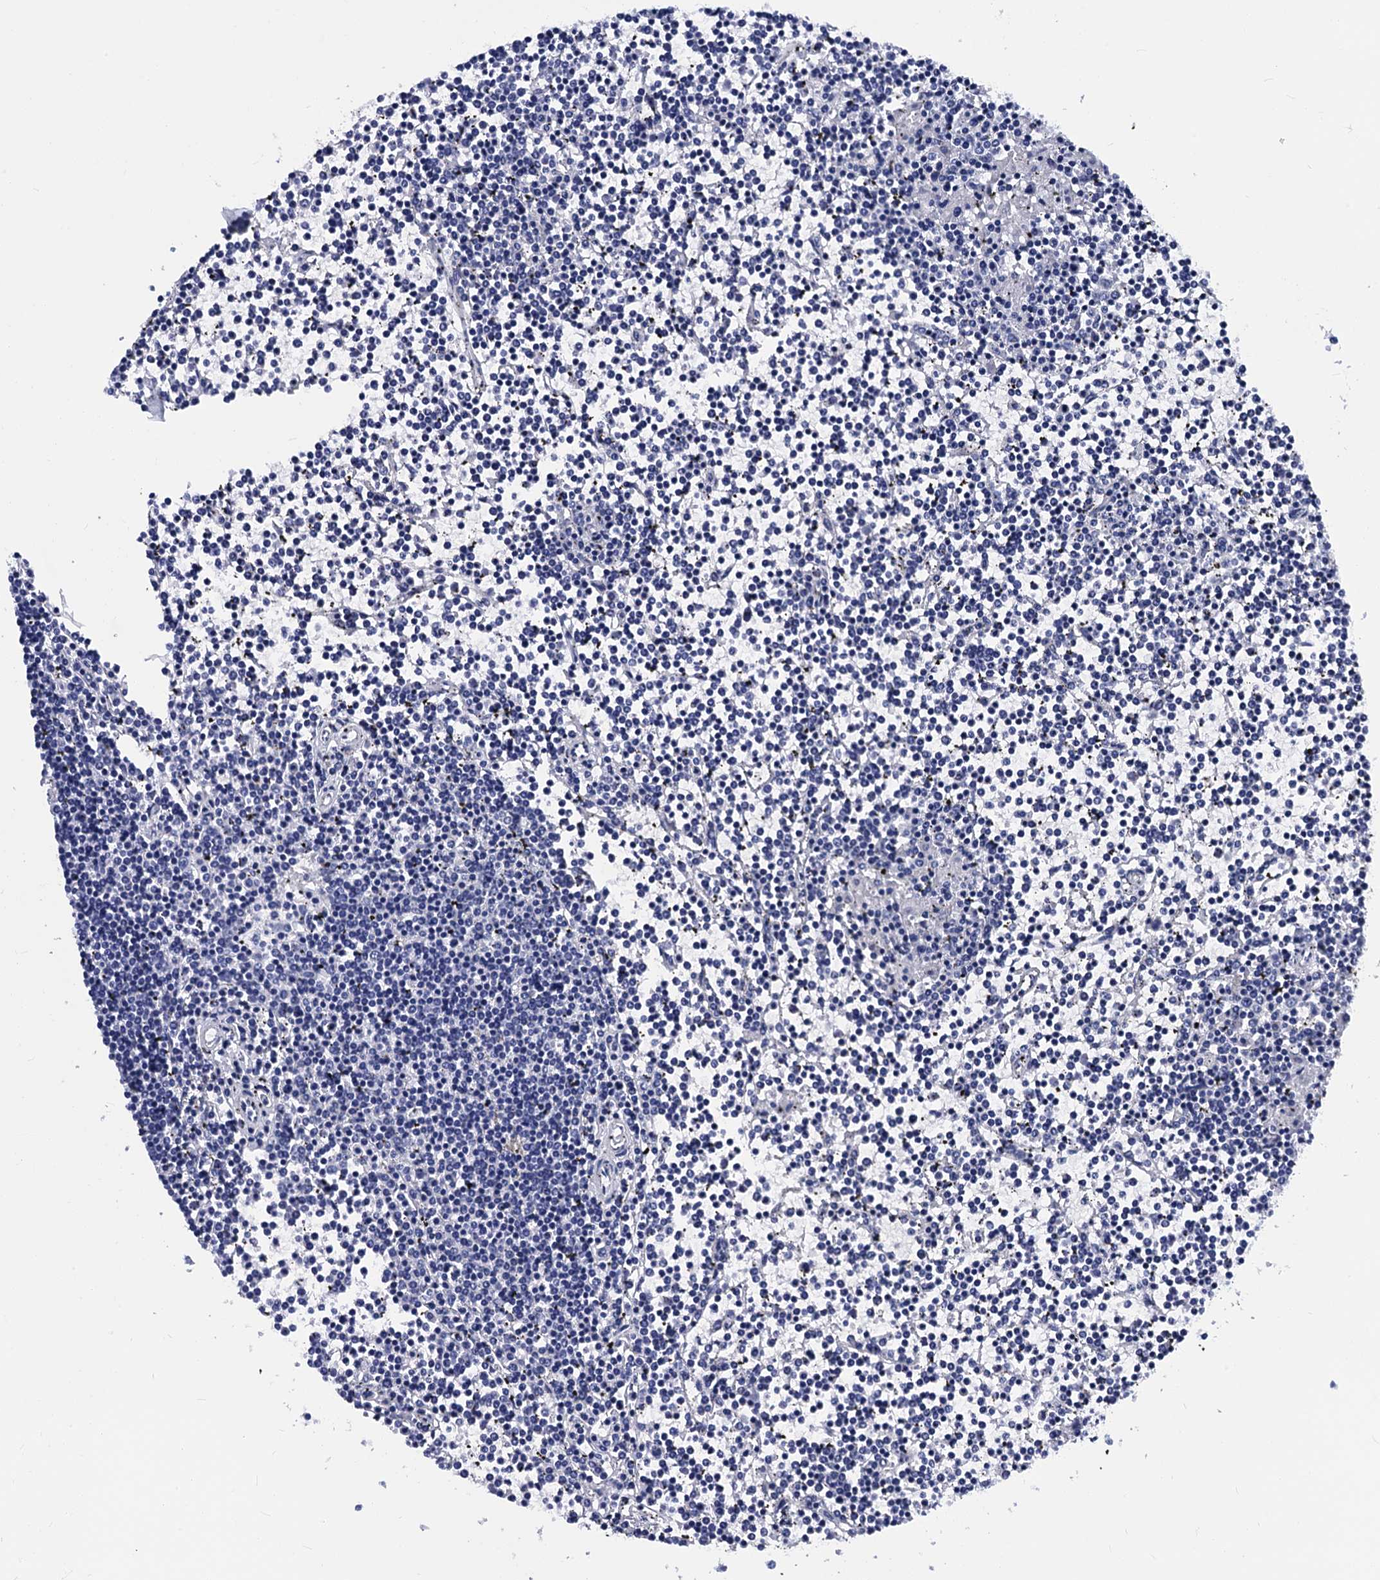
{"staining": {"intensity": "negative", "quantity": "none", "location": "none"}, "tissue": "lymphoma", "cell_type": "Tumor cells", "image_type": "cancer", "snomed": [{"axis": "morphology", "description": "Malignant lymphoma, non-Hodgkin's type, Low grade"}, {"axis": "topography", "description": "Spleen"}], "caption": "IHC photomicrograph of lymphoma stained for a protein (brown), which demonstrates no expression in tumor cells.", "gene": "MYBPC3", "patient": {"sex": "female", "age": 19}}